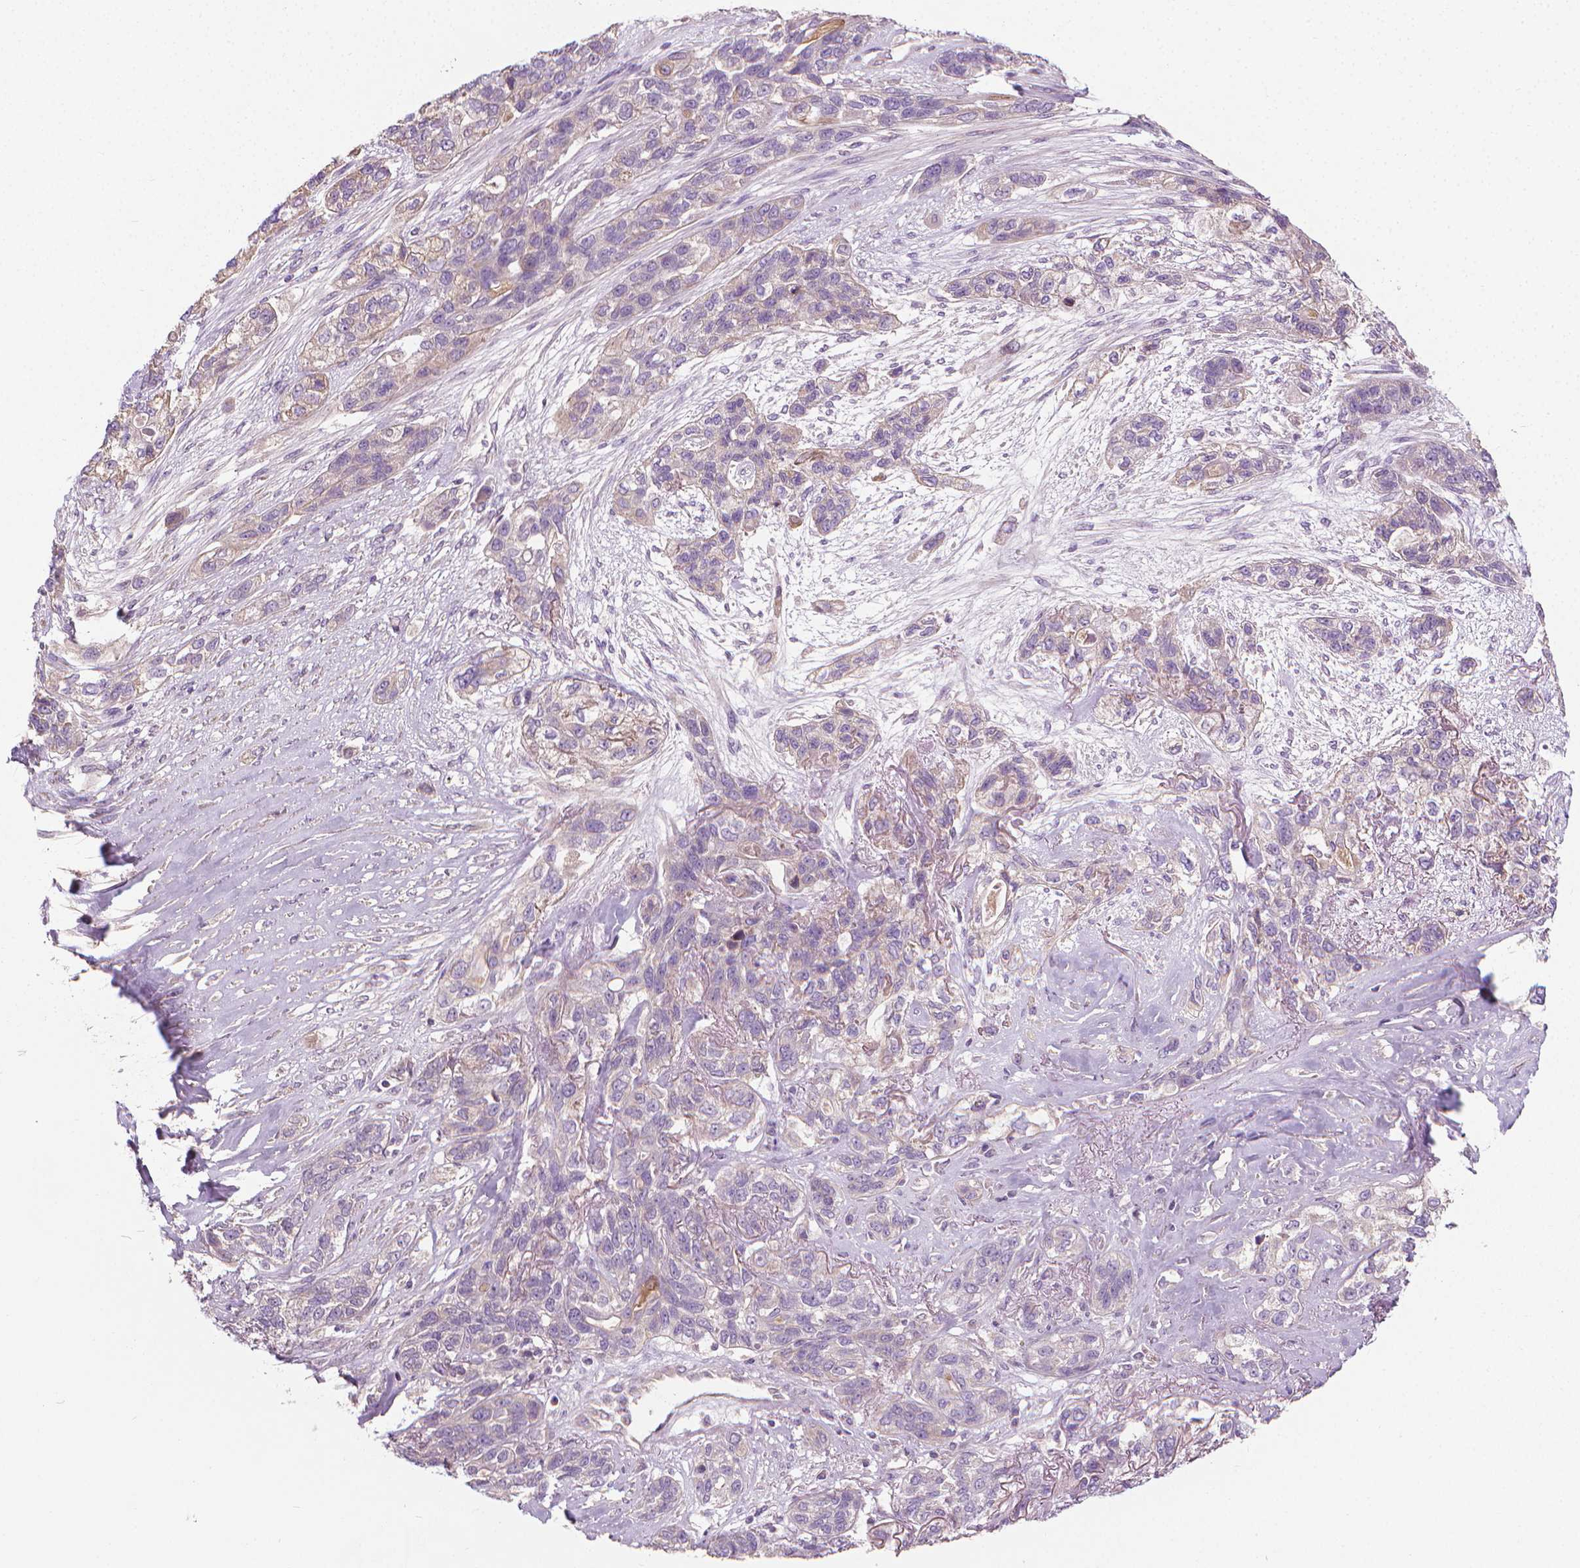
{"staining": {"intensity": "weak", "quantity": "<25%", "location": "cytoplasmic/membranous"}, "tissue": "lung cancer", "cell_type": "Tumor cells", "image_type": "cancer", "snomed": [{"axis": "morphology", "description": "Squamous cell carcinoma, NOS"}, {"axis": "topography", "description": "Lung"}], "caption": "Immunohistochemistry (IHC) of human squamous cell carcinoma (lung) displays no staining in tumor cells.", "gene": "RIIAD1", "patient": {"sex": "female", "age": 70}}